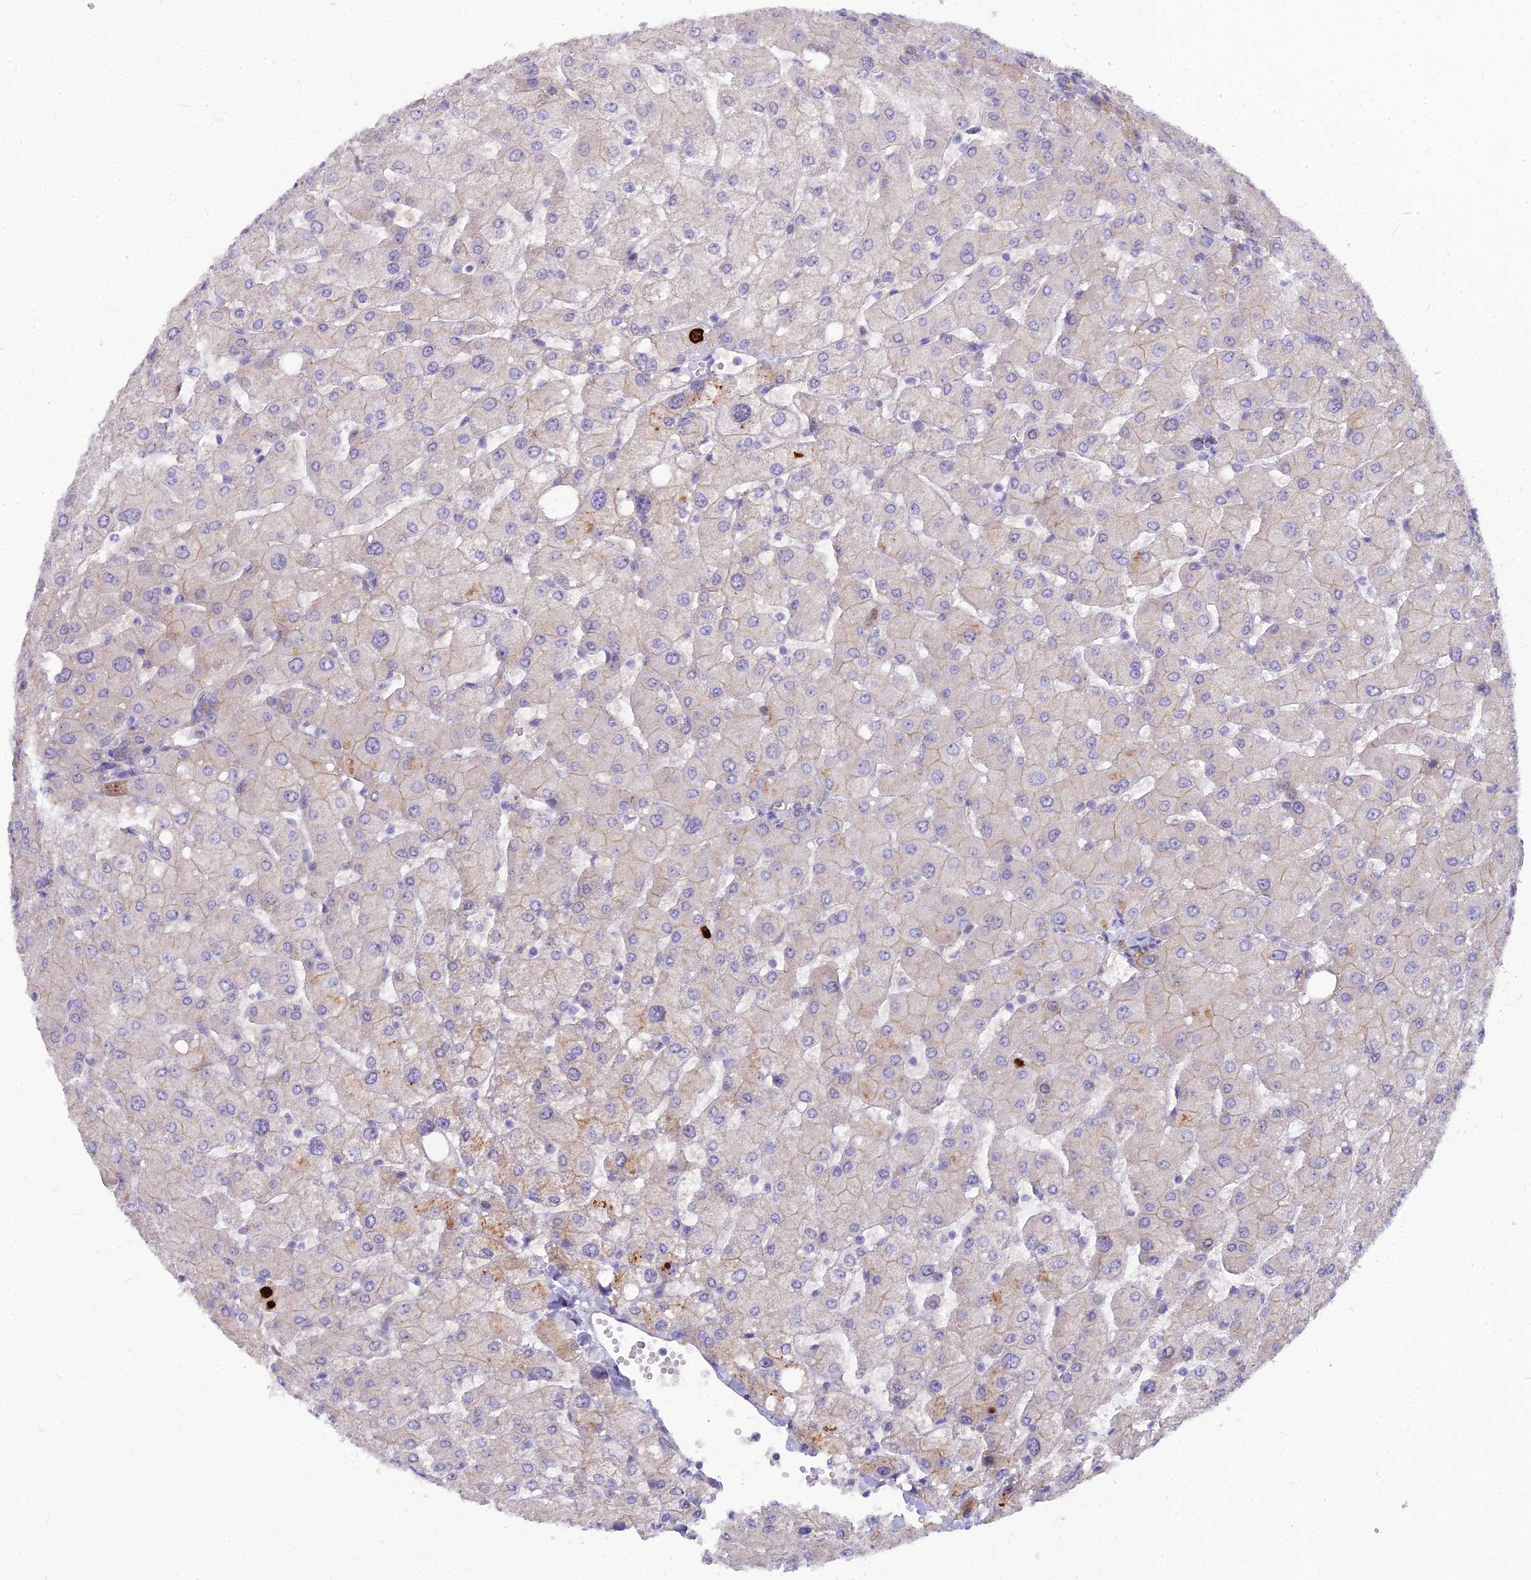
{"staining": {"intensity": "negative", "quantity": "none", "location": "none"}, "tissue": "liver", "cell_type": "Cholangiocytes", "image_type": "normal", "snomed": [{"axis": "morphology", "description": "Normal tissue, NOS"}, {"axis": "topography", "description": "Liver"}], "caption": "IHC photomicrograph of unremarkable liver: human liver stained with DAB displays no significant protein staining in cholangiocytes.", "gene": "ENSG00000285920", "patient": {"sex": "male", "age": 55}}